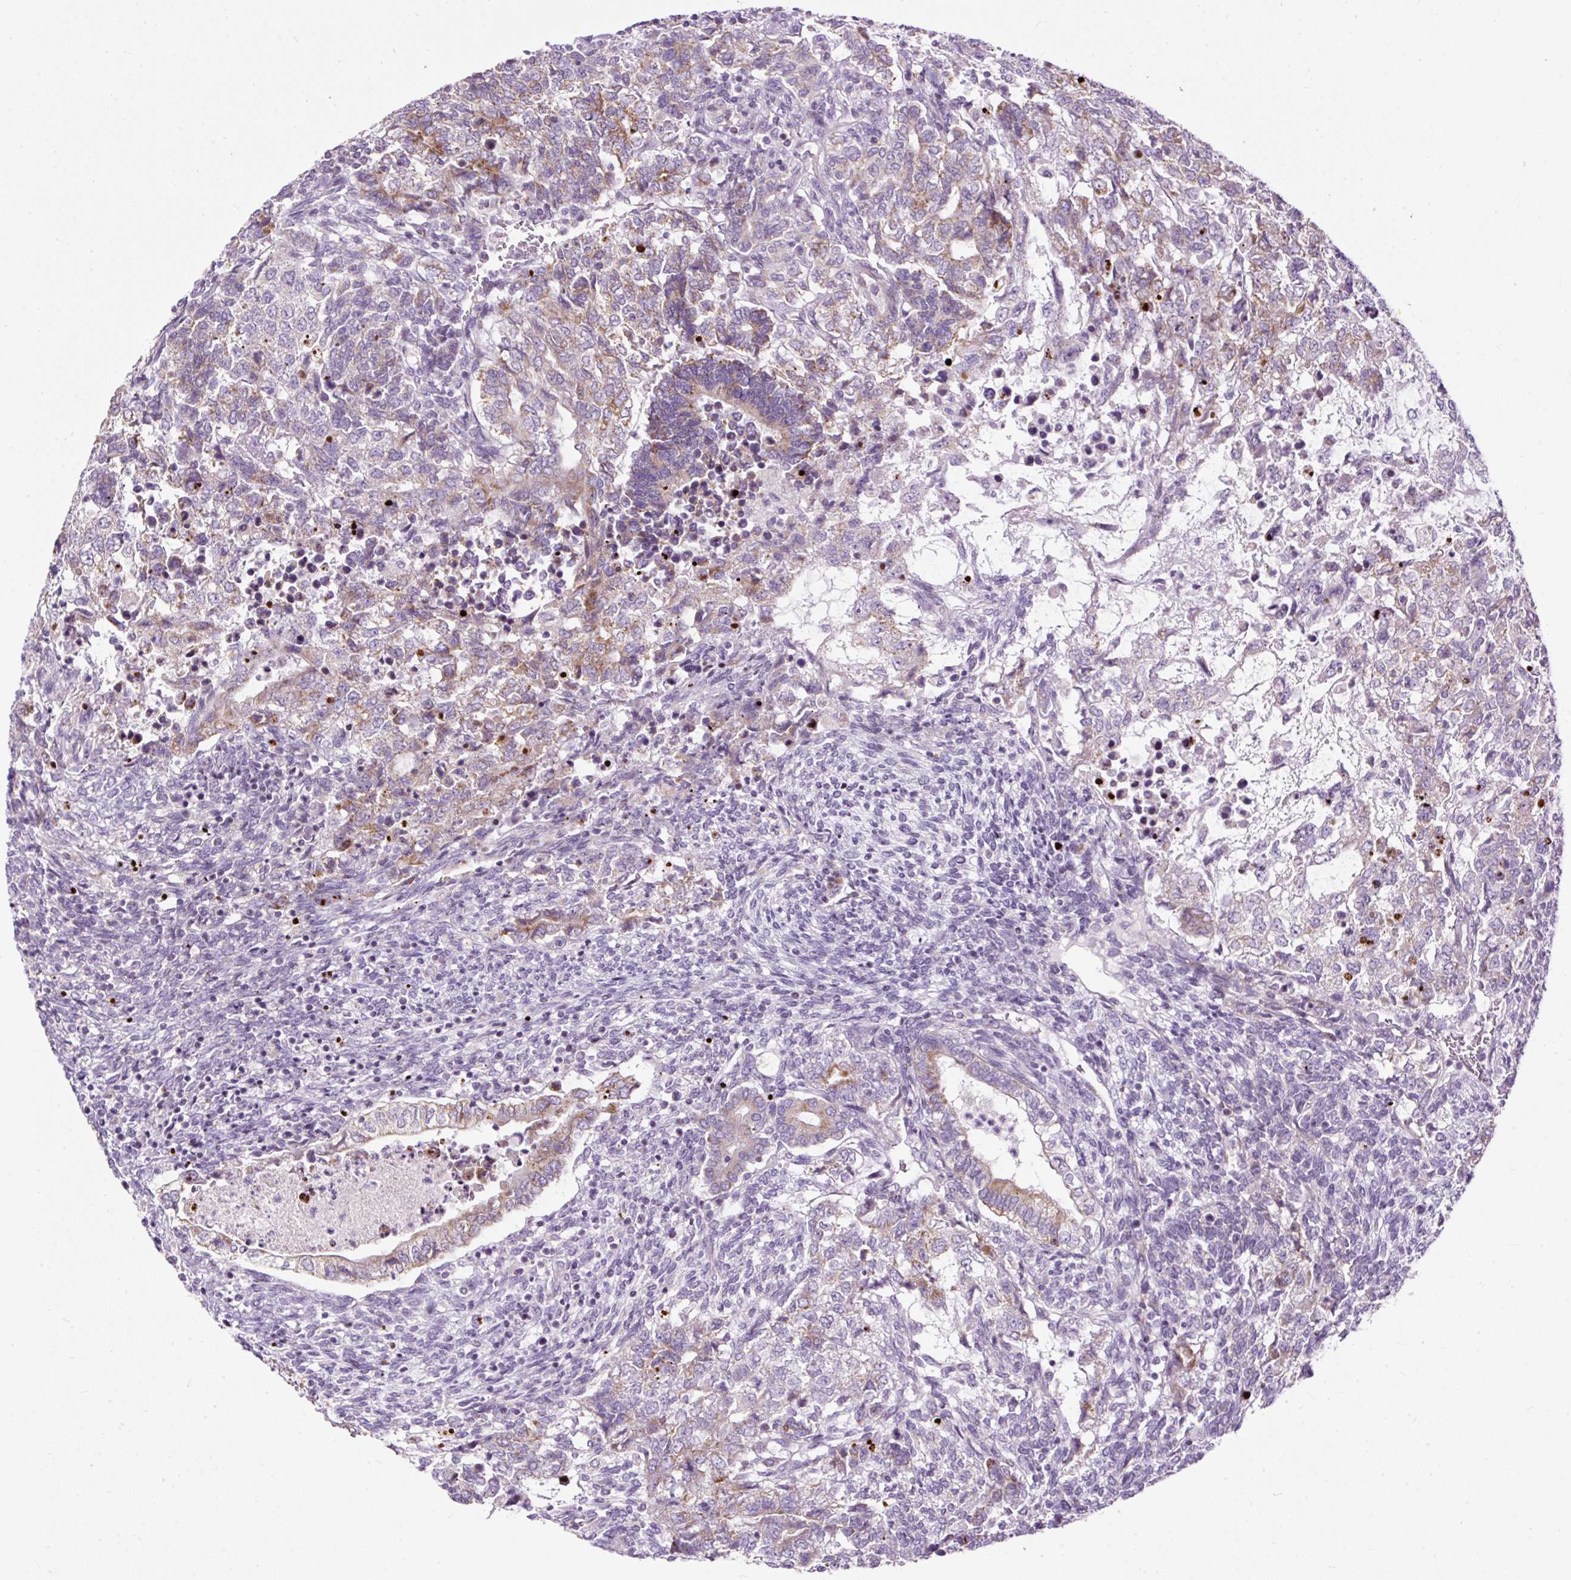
{"staining": {"intensity": "moderate", "quantity": "25%-75%", "location": "cytoplasmic/membranous"}, "tissue": "testis cancer", "cell_type": "Tumor cells", "image_type": "cancer", "snomed": [{"axis": "morphology", "description": "Carcinoma, Embryonal, NOS"}, {"axis": "topography", "description": "Testis"}], "caption": "This is a photomicrograph of immunohistochemistry staining of testis embryonal carcinoma, which shows moderate staining in the cytoplasmic/membranous of tumor cells.", "gene": "FMC1", "patient": {"sex": "male", "age": 23}}